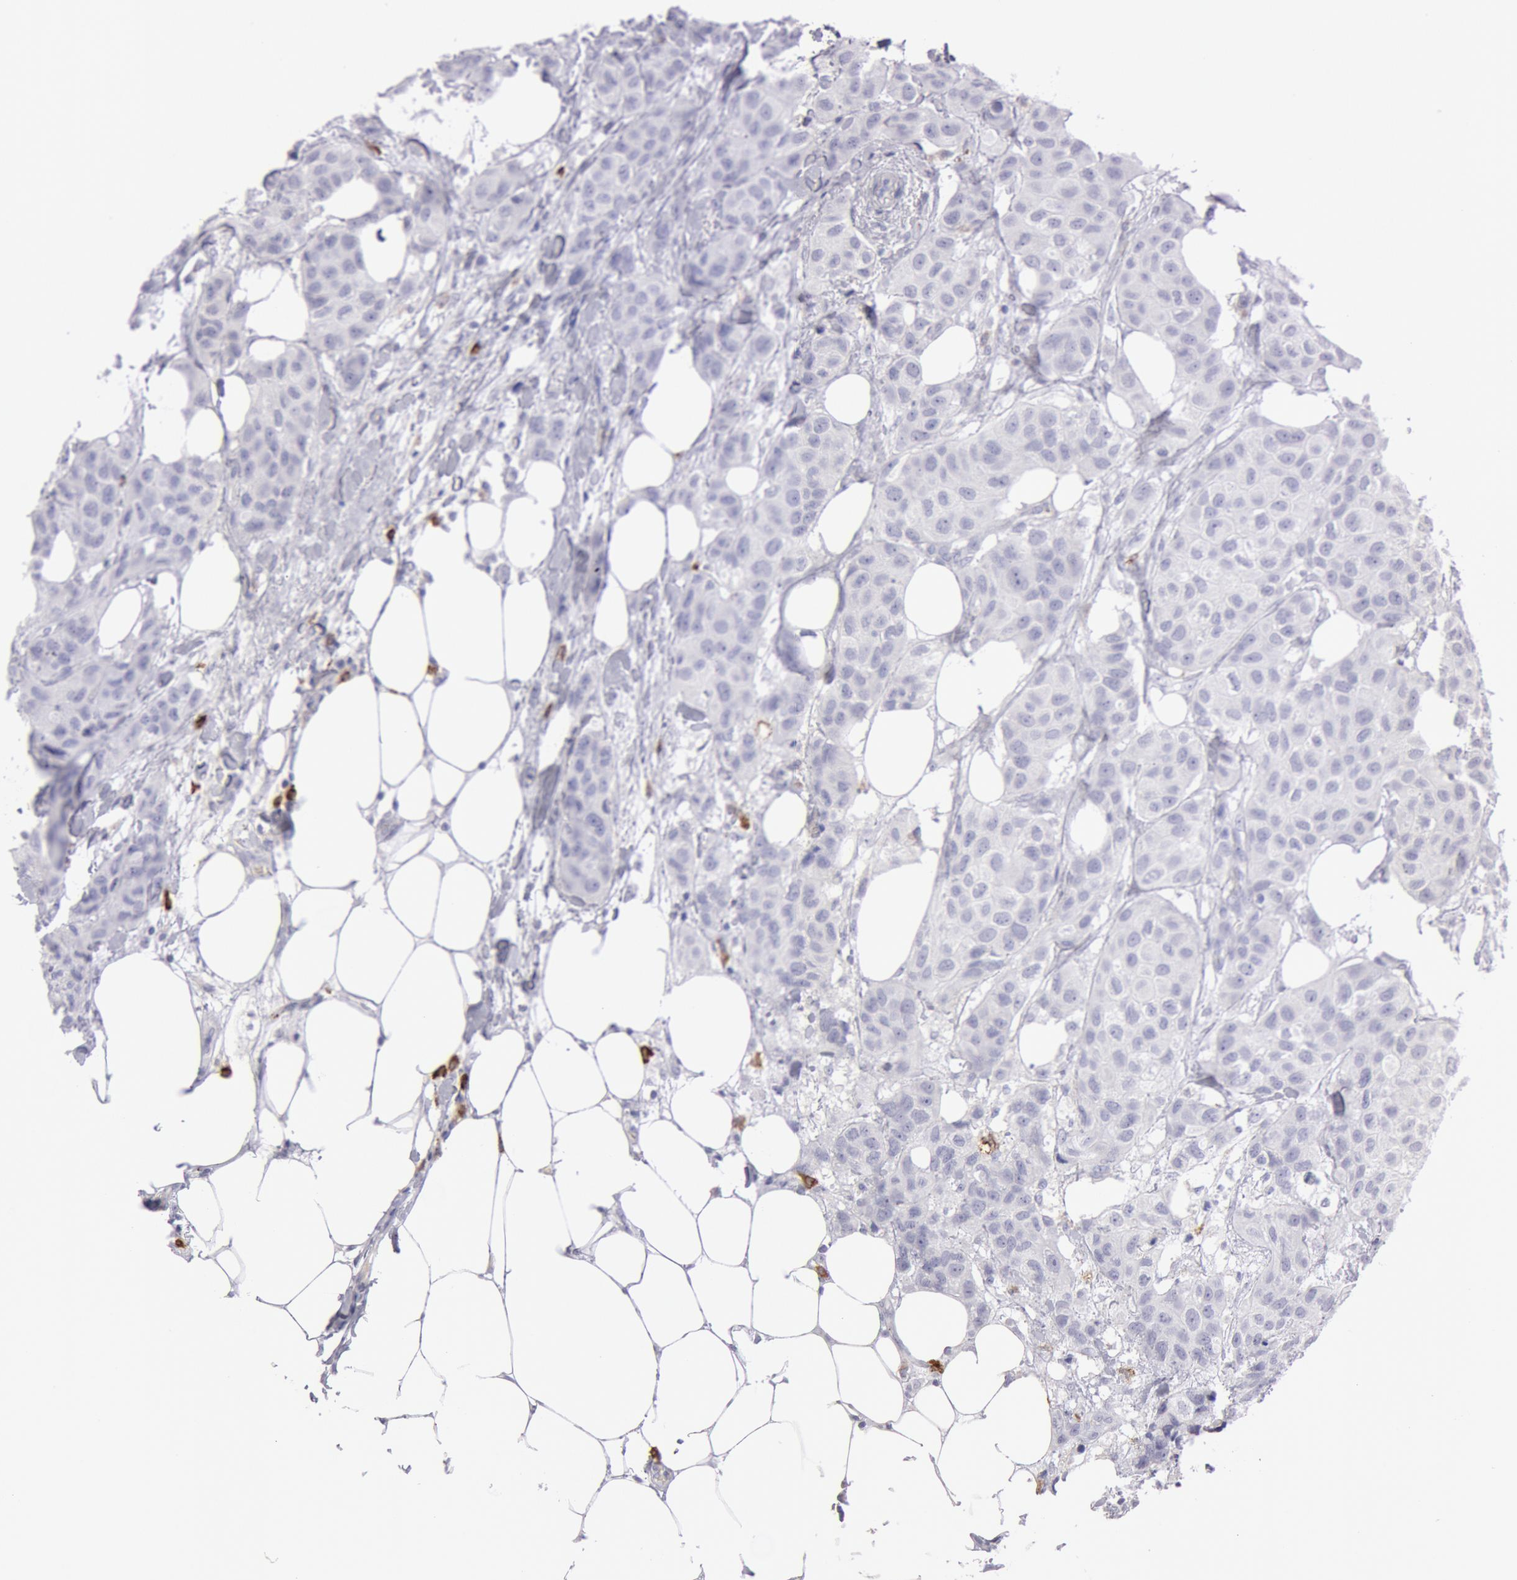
{"staining": {"intensity": "negative", "quantity": "none", "location": "none"}, "tissue": "breast cancer", "cell_type": "Tumor cells", "image_type": "cancer", "snomed": [{"axis": "morphology", "description": "Duct carcinoma"}, {"axis": "topography", "description": "Breast"}], "caption": "There is no significant positivity in tumor cells of breast cancer. (IHC, brightfield microscopy, high magnification).", "gene": "FCN1", "patient": {"sex": "female", "age": 68}}